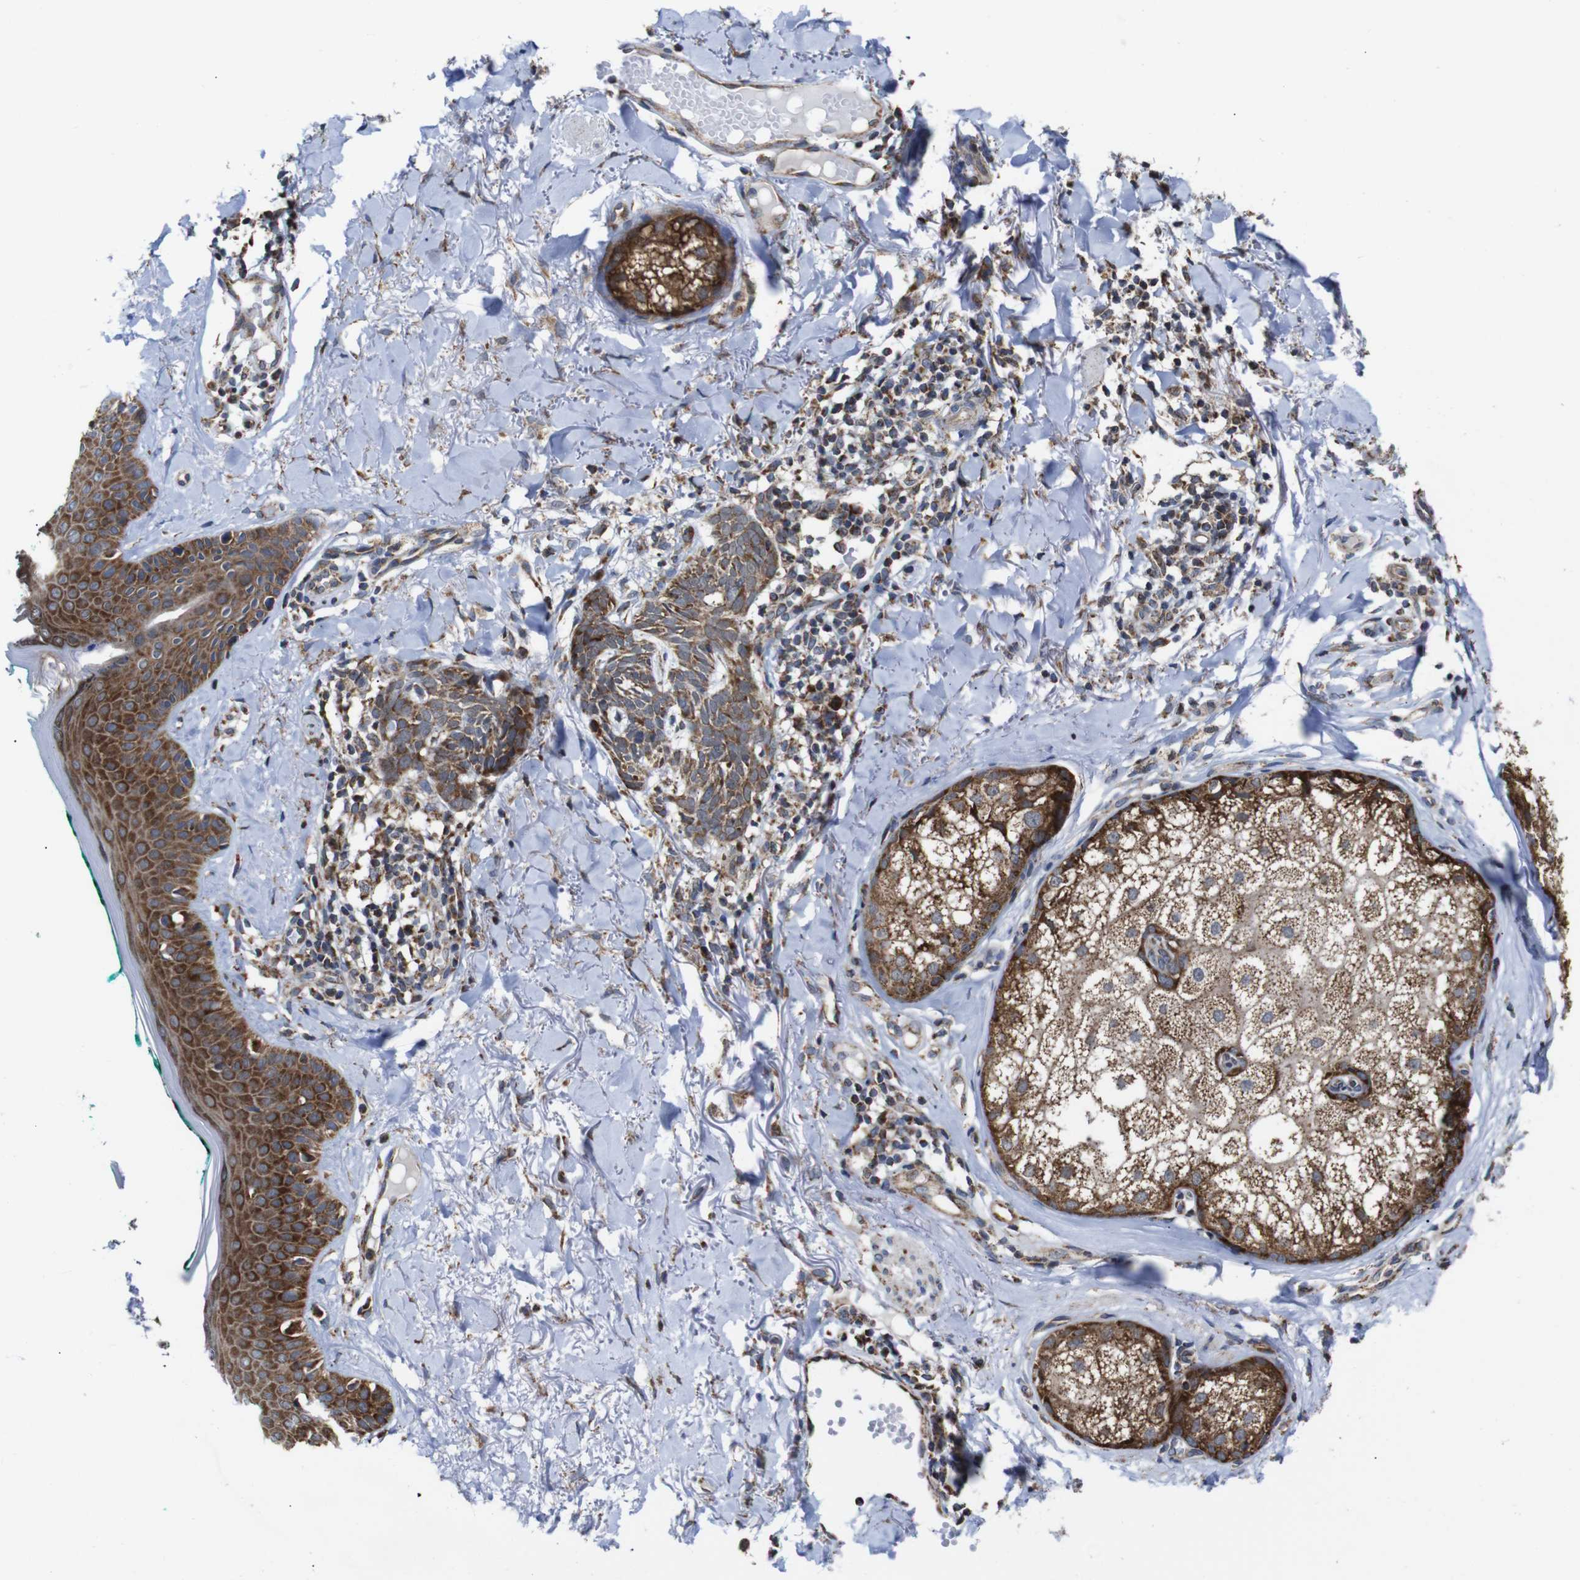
{"staining": {"intensity": "moderate", "quantity": ">75%", "location": "cytoplasmic/membranous"}, "tissue": "skin cancer", "cell_type": "Tumor cells", "image_type": "cancer", "snomed": [{"axis": "morphology", "description": "Basal cell carcinoma"}, {"axis": "topography", "description": "Skin"}], "caption": "Immunohistochemical staining of human skin cancer displays medium levels of moderate cytoplasmic/membranous staining in about >75% of tumor cells. The staining is performed using DAB brown chromogen to label protein expression. The nuclei are counter-stained blue using hematoxylin.", "gene": "C17orf80", "patient": {"sex": "male", "age": 43}}